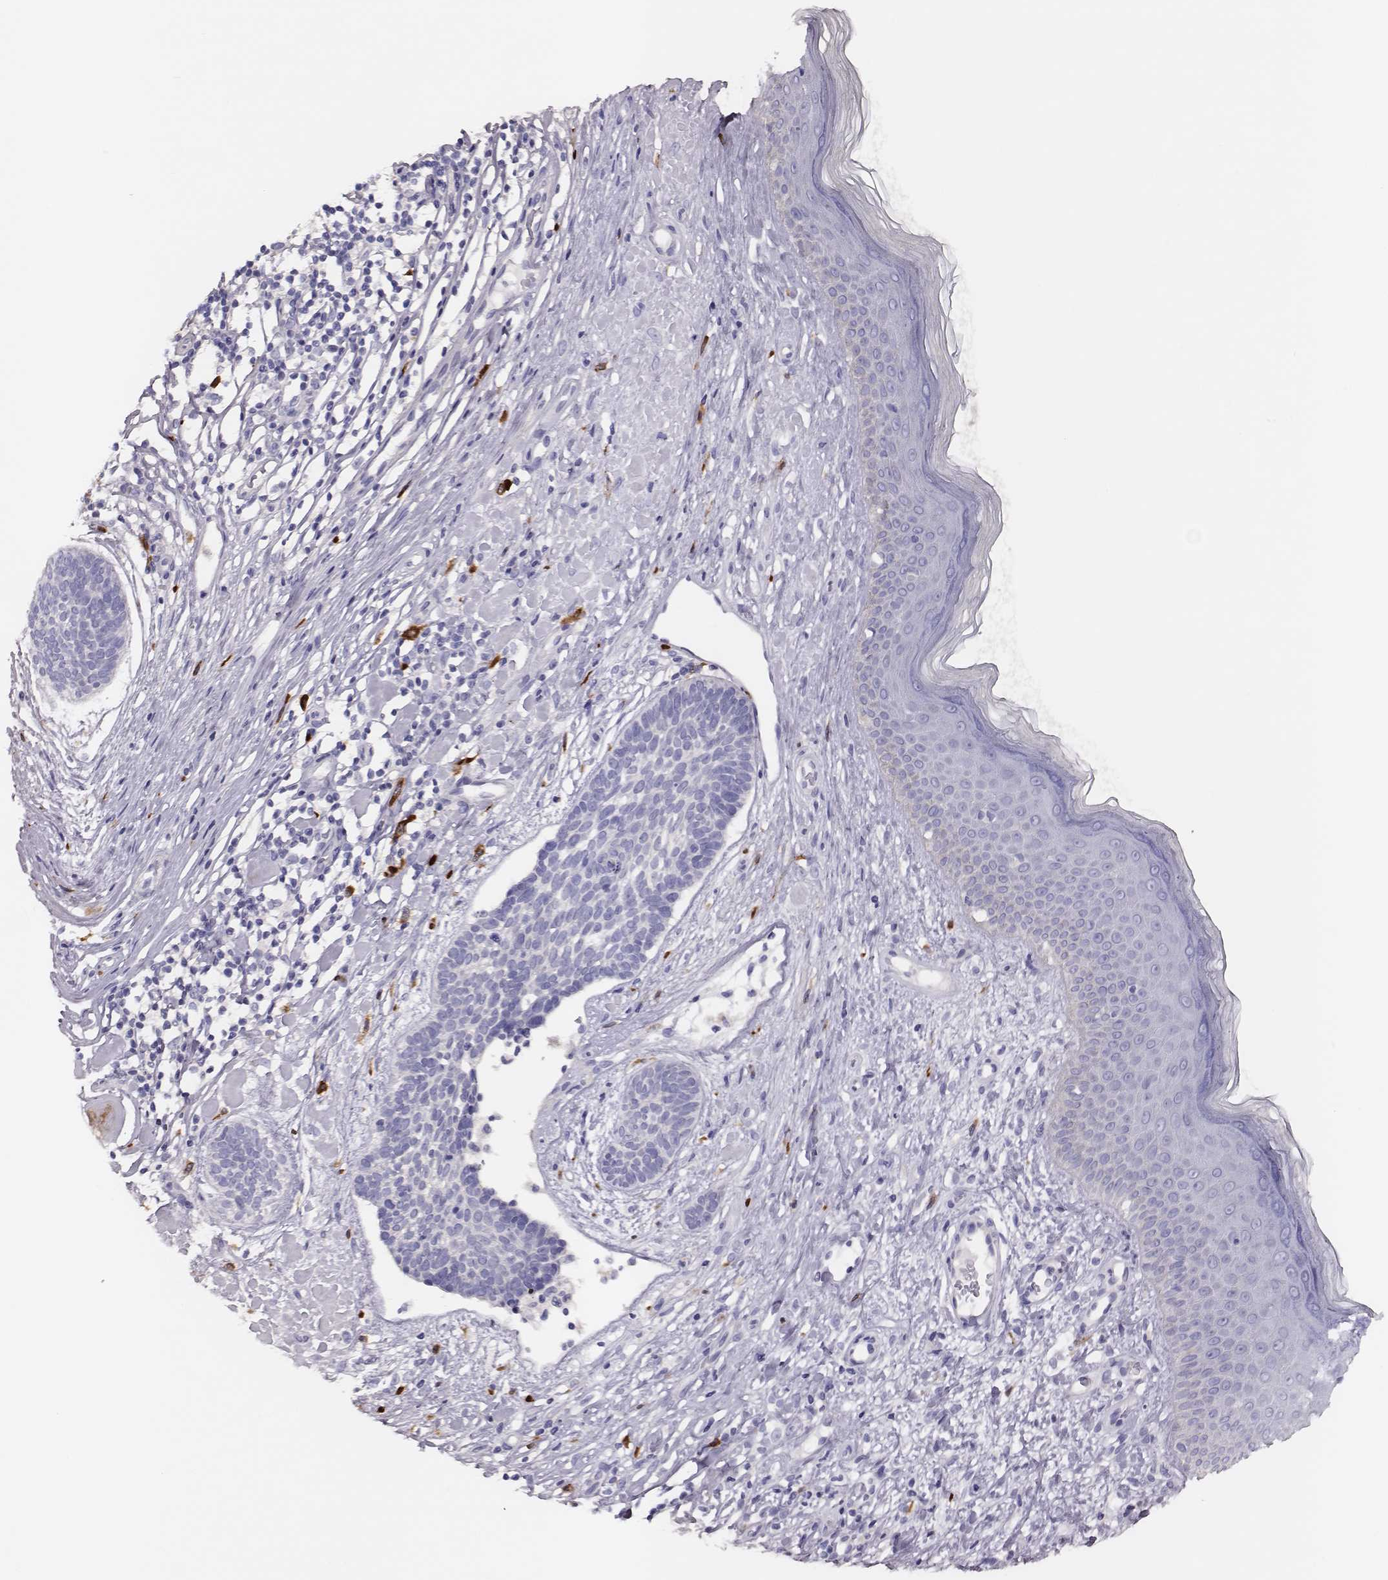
{"staining": {"intensity": "negative", "quantity": "none", "location": "none"}, "tissue": "skin cancer", "cell_type": "Tumor cells", "image_type": "cancer", "snomed": [{"axis": "morphology", "description": "Basal cell carcinoma"}, {"axis": "topography", "description": "Skin"}], "caption": "Image shows no protein expression in tumor cells of skin cancer (basal cell carcinoma) tissue.", "gene": "P2RY10", "patient": {"sex": "male", "age": 85}}